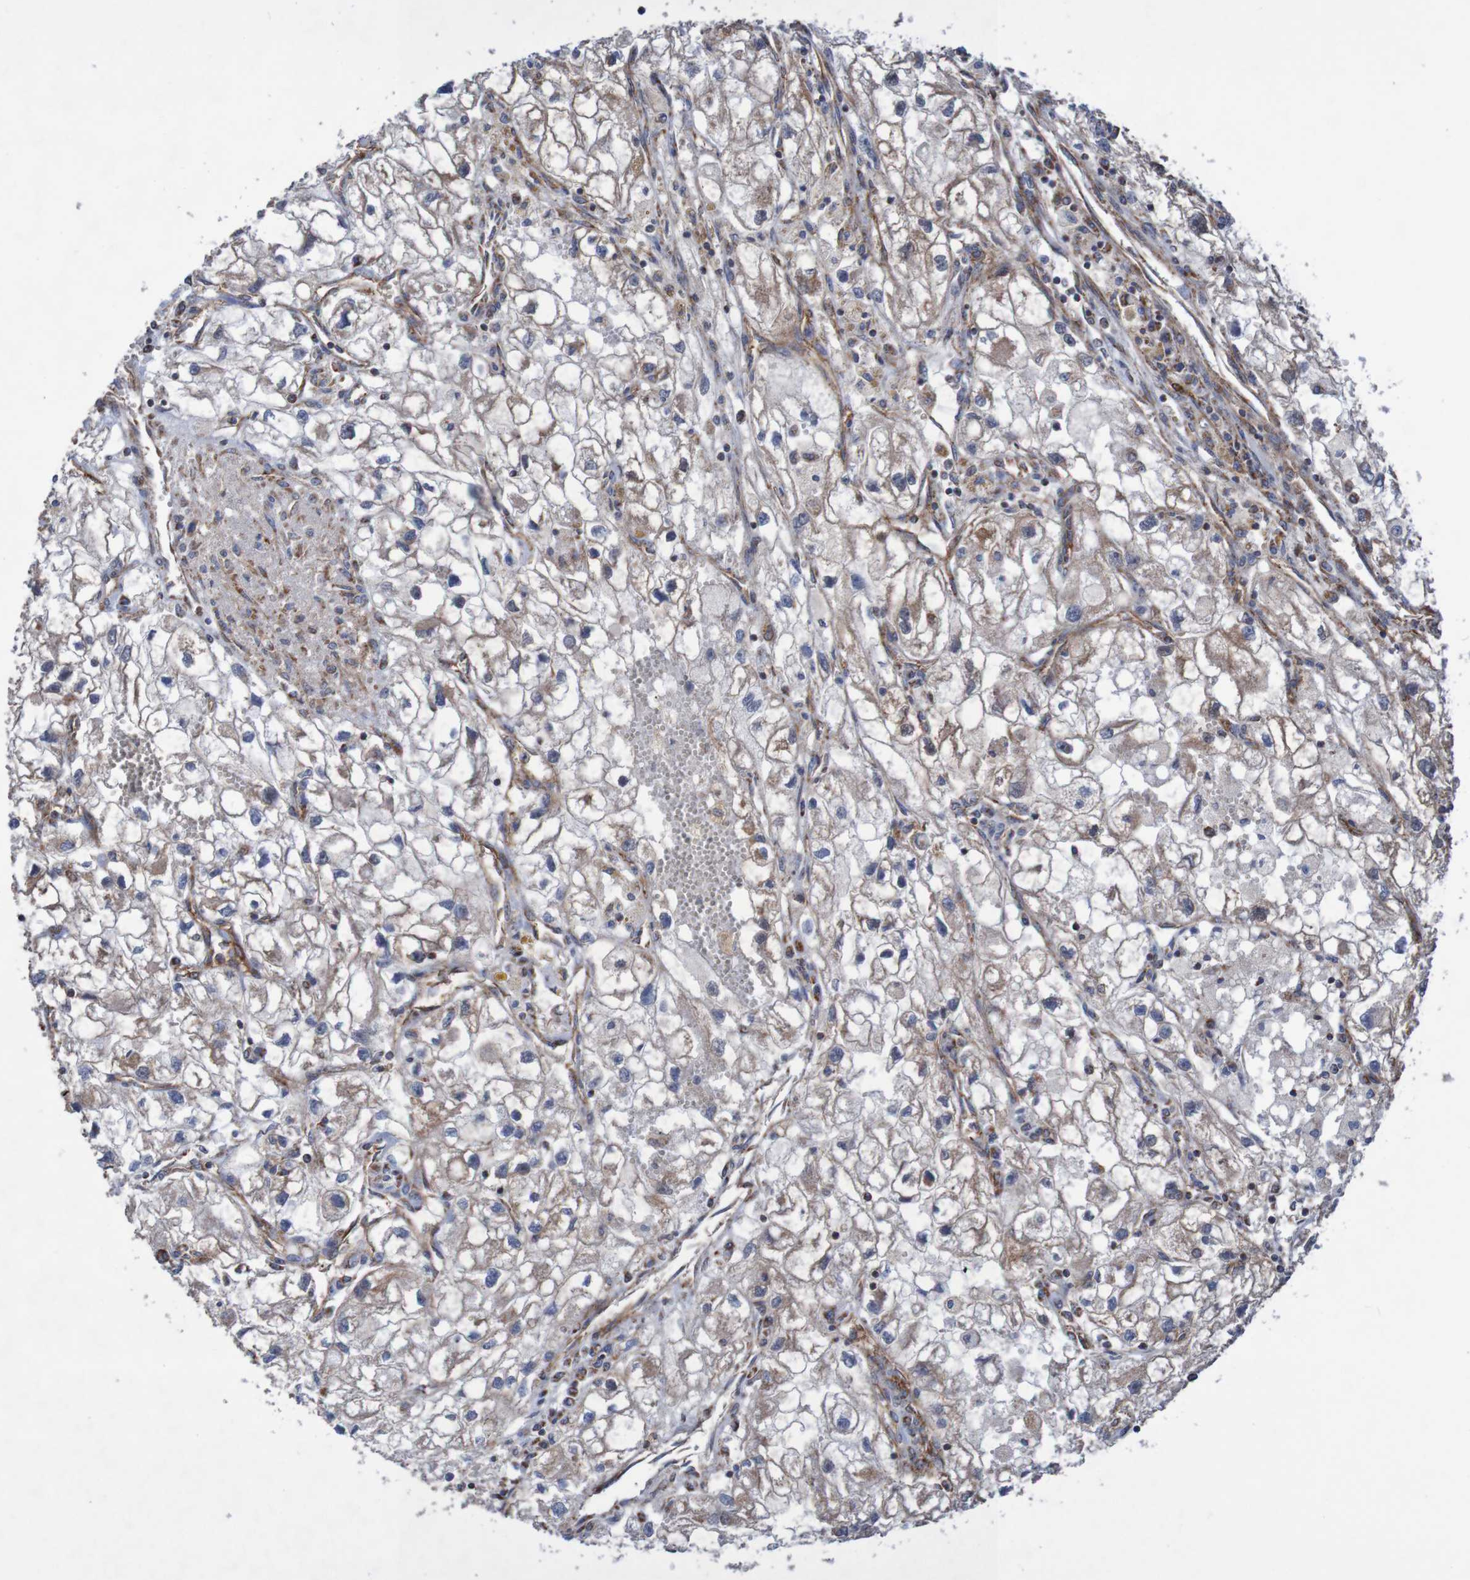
{"staining": {"intensity": "weak", "quantity": "25%-75%", "location": "cytoplasmic/membranous"}, "tissue": "renal cancer", "cell_type": "Tumor cells", "image_type": "cancer", "snomed": [{"axis": "morphology", "description": "Adenocarcinoma, NOS"}, {"axis": "topography", "description": "Kidney"}], "caption": "Immunohistochemistry of human renal cancer (adenocarcinoma) reveals low levels of weak cytoplasmic/membranous expression in approximately 25%-75% of tumor cells. (IHC, brightfield microscopy, high magnification).", "gene": "MMEL1", "patient": {"sex": "female", "age": 70}}